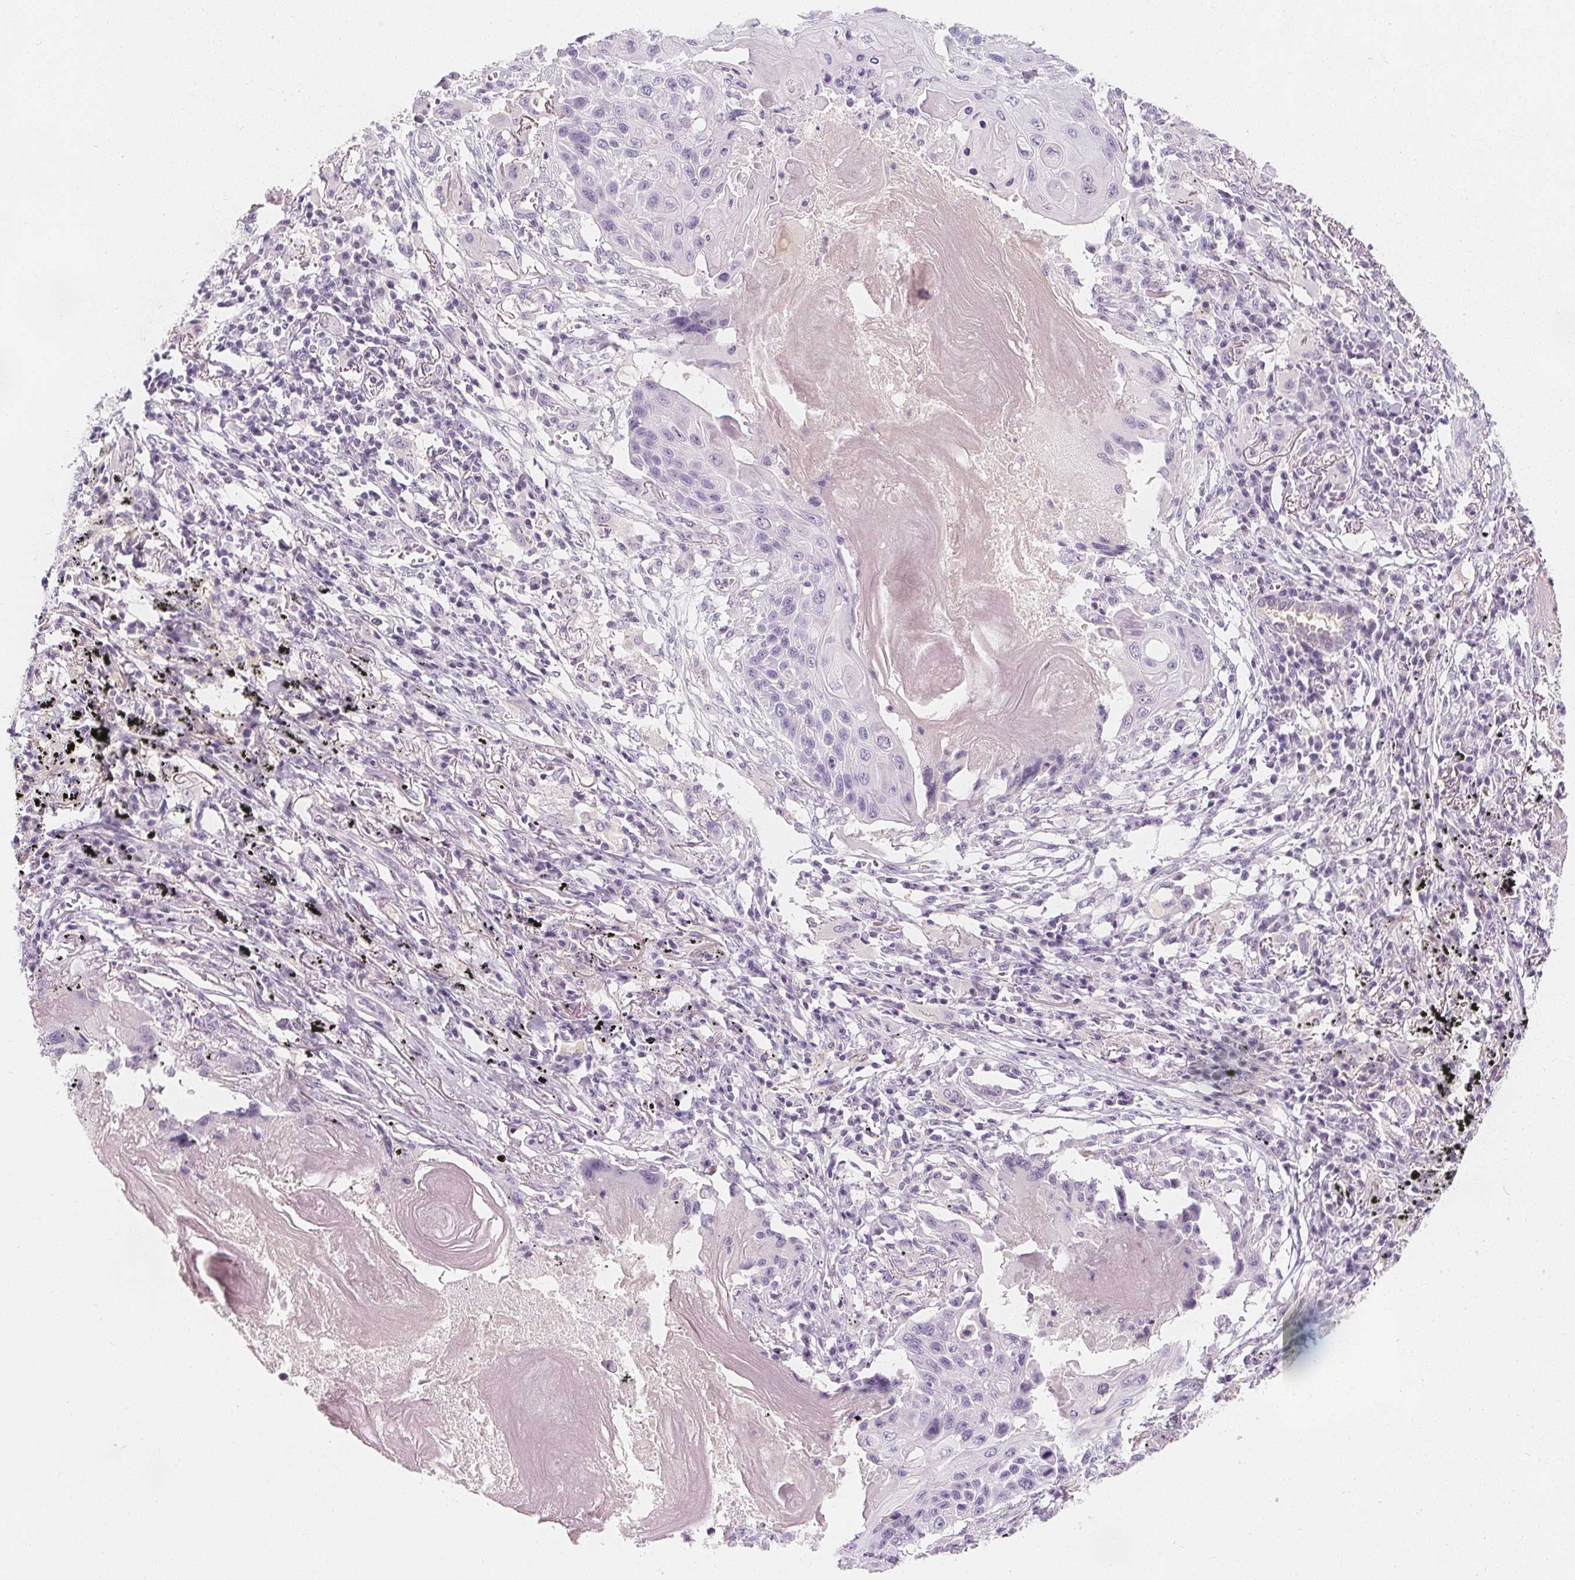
{"staining": {"intensity": "negative", "quantity": "none", "location": "none"}, "tissue": "lung cancer", "cell_type": "Tumor cells", "image_type": "cancer", "snomed": [{"axis": "morphology", "description": "Squamous cell carcinoma, NOS"}, {"axis": "topography", "description": "Lung"}], "caption": "The photomicrograph reveals no significant expression in tumor cells of squamous cell carcinoma (lung).", "gene": "UGP2", "patient": {"sex": "male", "age": 78}}